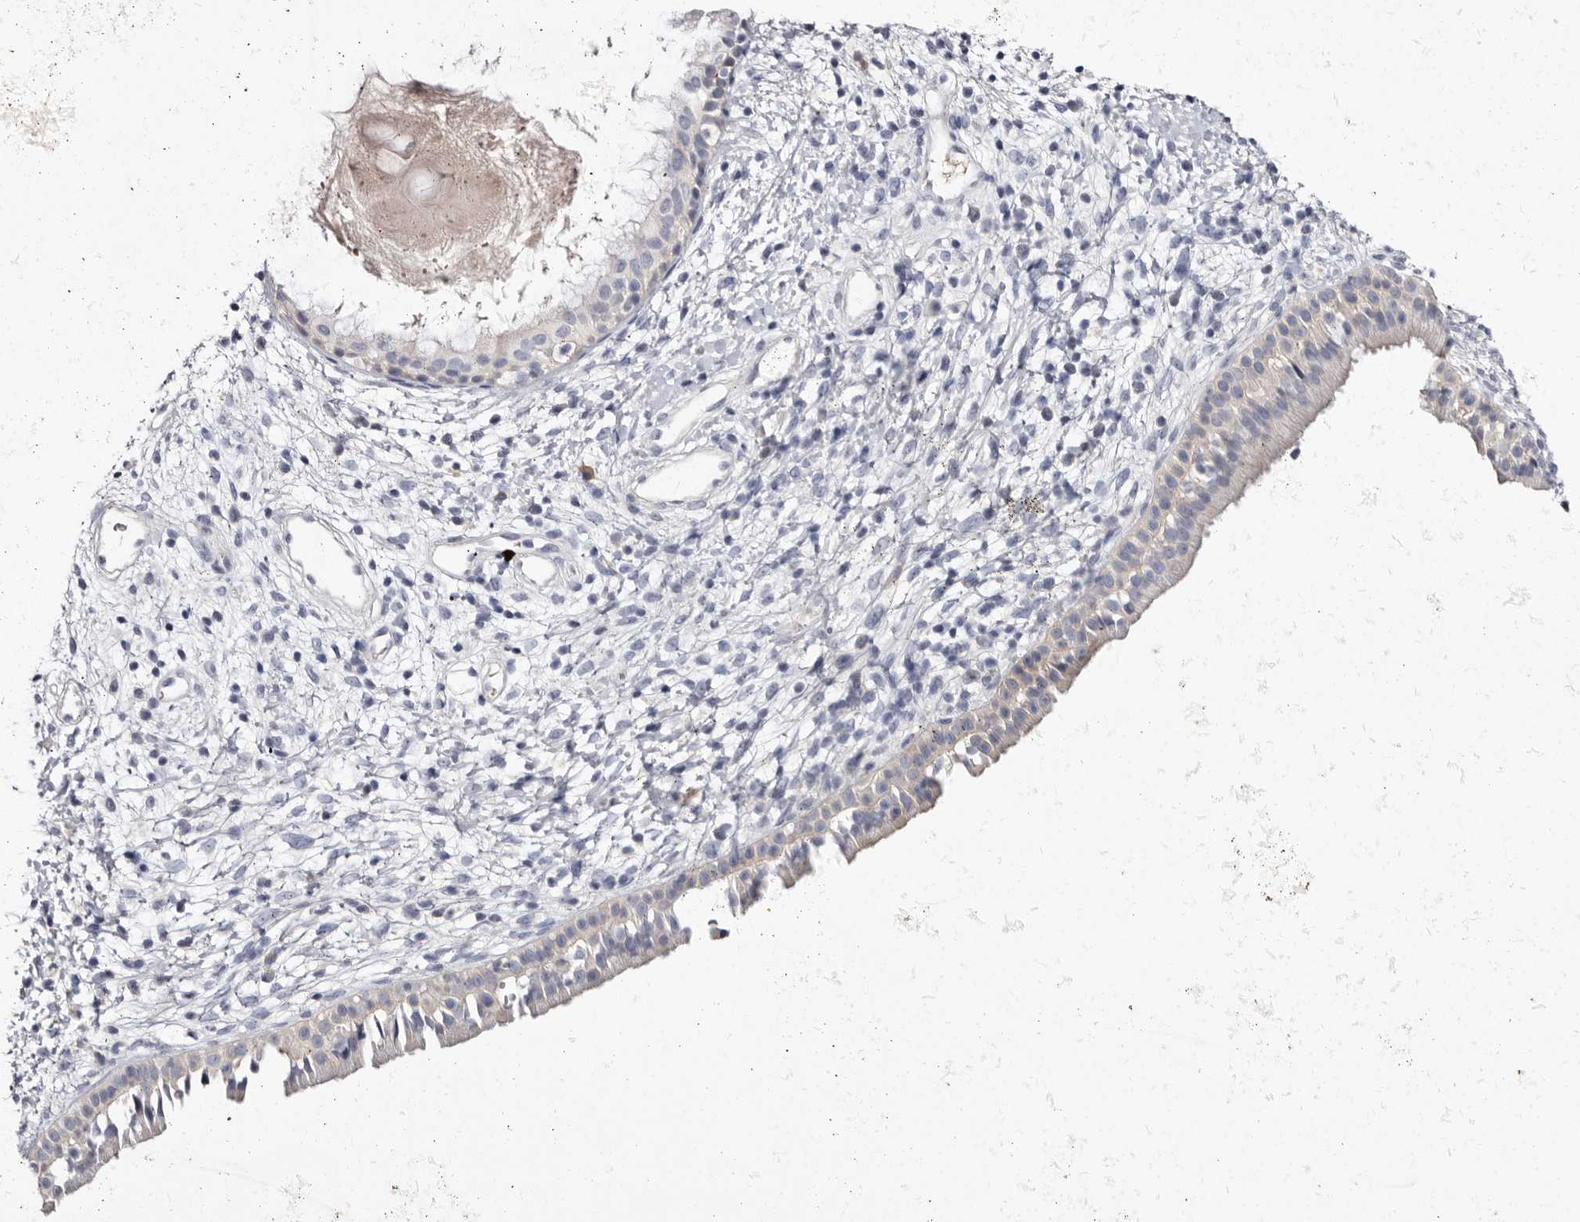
{"staining": {"intensity": "negative", "quantity": "none", "location": "none"}, "tissue": "nasopharynx", "cell_type": "Respiratory epithelial cells", "image_type": "normal", "snomed": [{"axis": "morphology", "description": "Normal tissue, NOS"}, {"axis": "topography", "description": "Nasopharynx"}], "caption": "High magnification brightfield microscopy of unremarkable nasopharynx stained with DAB (brown) and counterstained with hematoxylin (blue): respiratory epithelial cells show no significant staining. Nuclei are stained in blue.", "gene": "S1PR5", "patient": {"sex": "male", "age": 22}}